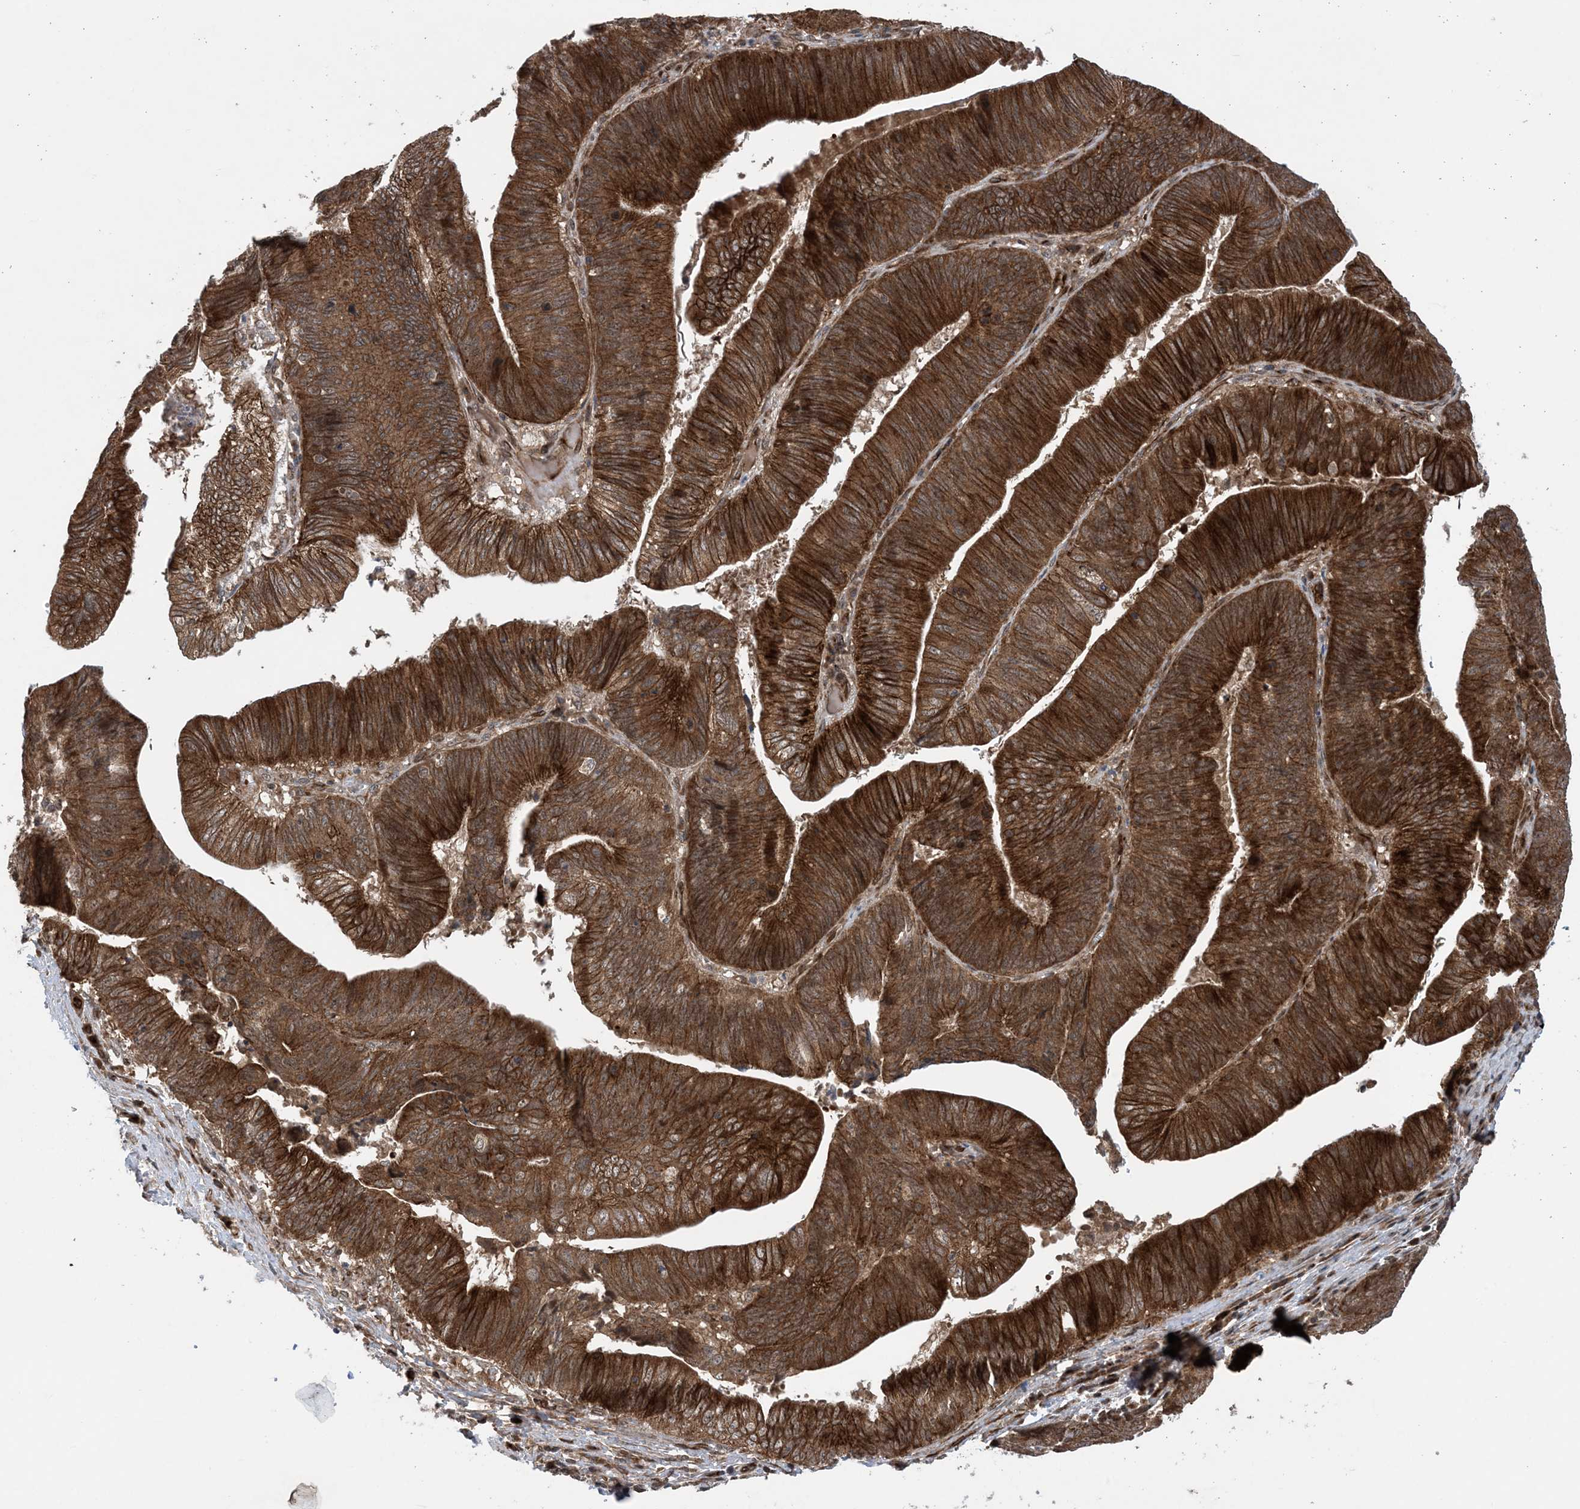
{"staining": {"intensity": "strong", "quantity": ">75%", "location": "cytoplasmic/membranous"}, "tissue": "pancreatic cancer", "cell_type": "Tumor cells", "image_type": "cancer", "snomed": [{"axis": "morphology", "description": "Adenocarcinoma, NOS"}, {"axis": "topography", "description": "Pancreas"}], "caption": "Tumor cells reveal high levels of strong cytoplasmic/membranous staining in approximately >75% of cells in pancreatic adenocarcinoma.", "gene": "HEMK1", "patient": {"sex": "male", "age": 63}}